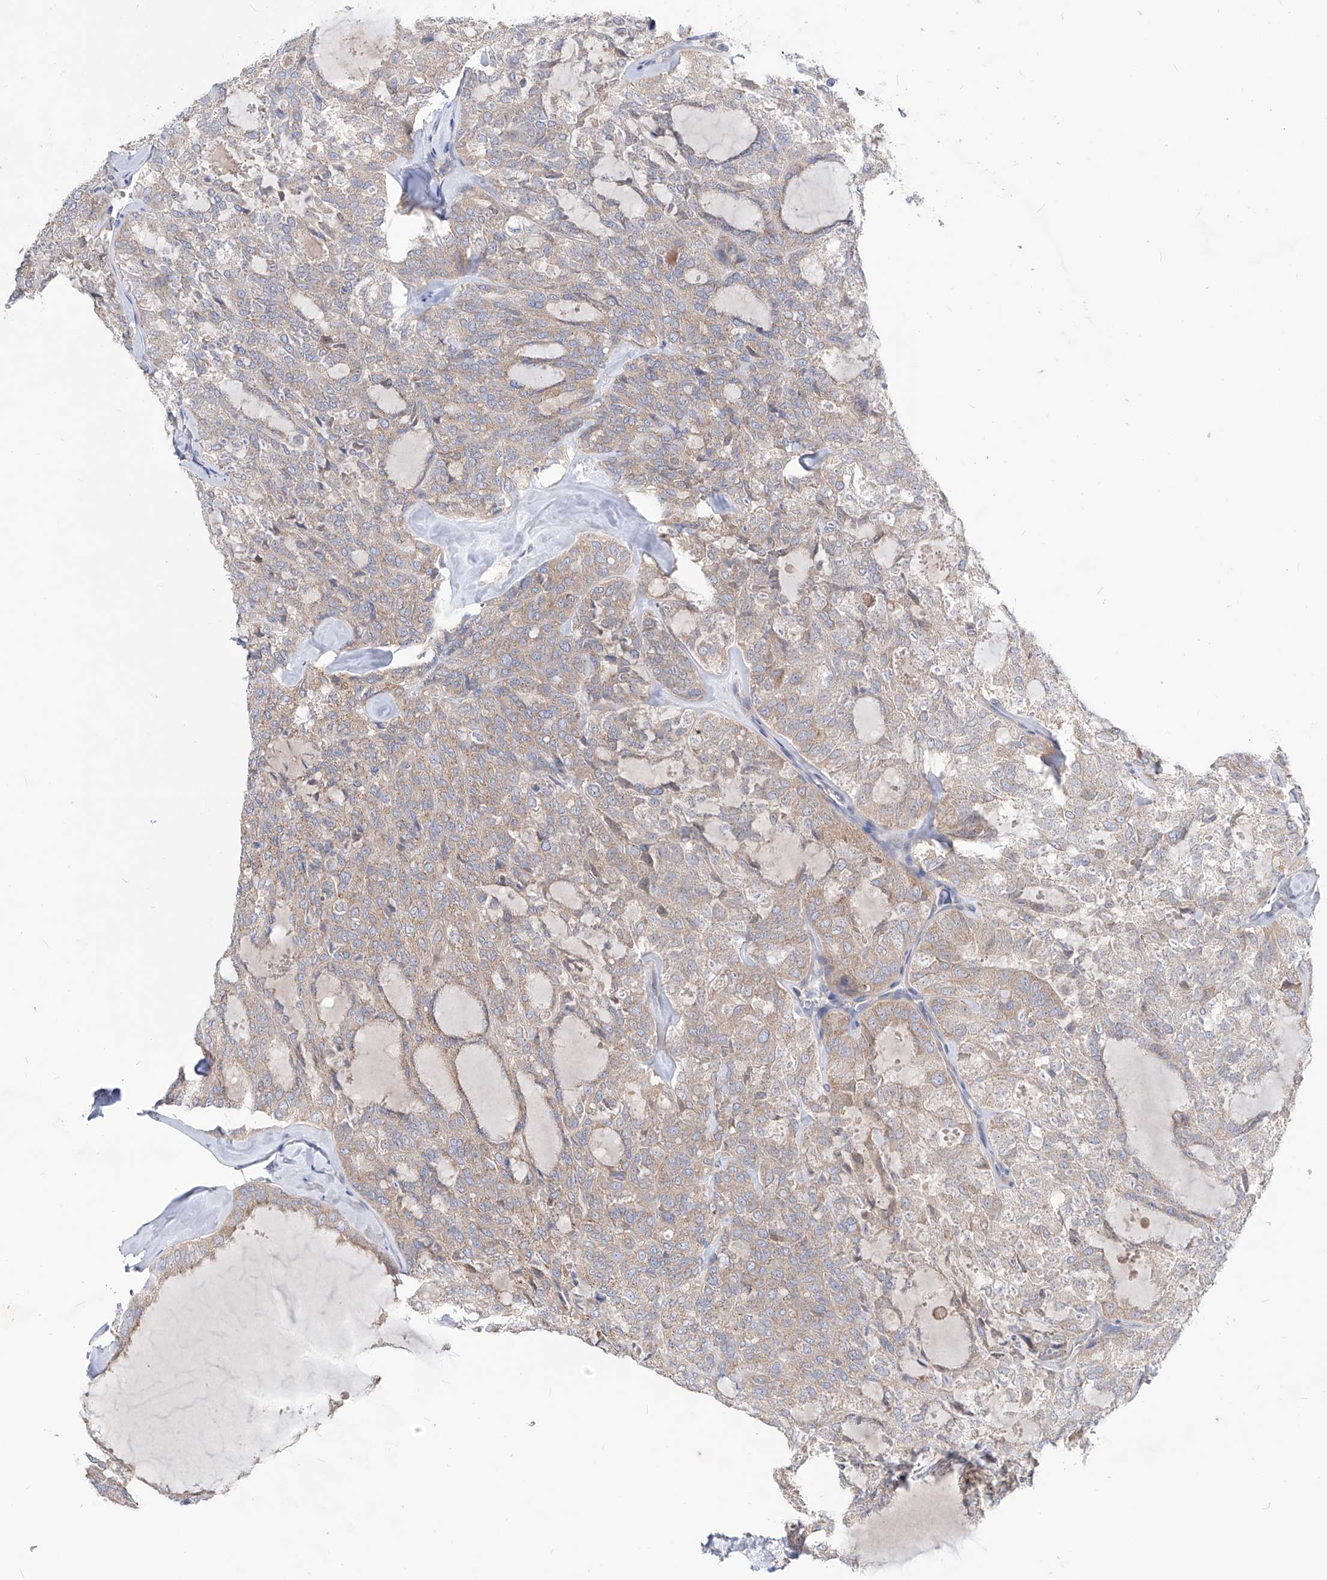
{"staining": {"intensity": "weak", "quantity": "25%-75%", "location": "cytoplasmic/membranous"}, "tissue": "thyroid cancer", "cell_type": "Tumor cells", "image_type": "cancer", "snomed": [{"axis": "morphology", "description": "Follicular adenoma carcinoma, NOS"}, {"axis": "topography", "description": "Thyroid gland"}], "caption": "This is a micrograph of immunohistochemistry staining of thyroid cancer, which shows weak staining in the cytoplasmic/membranous of tumor cells.", "gene": "UFL1", "patient": {"sex": "male", "age": 75}}